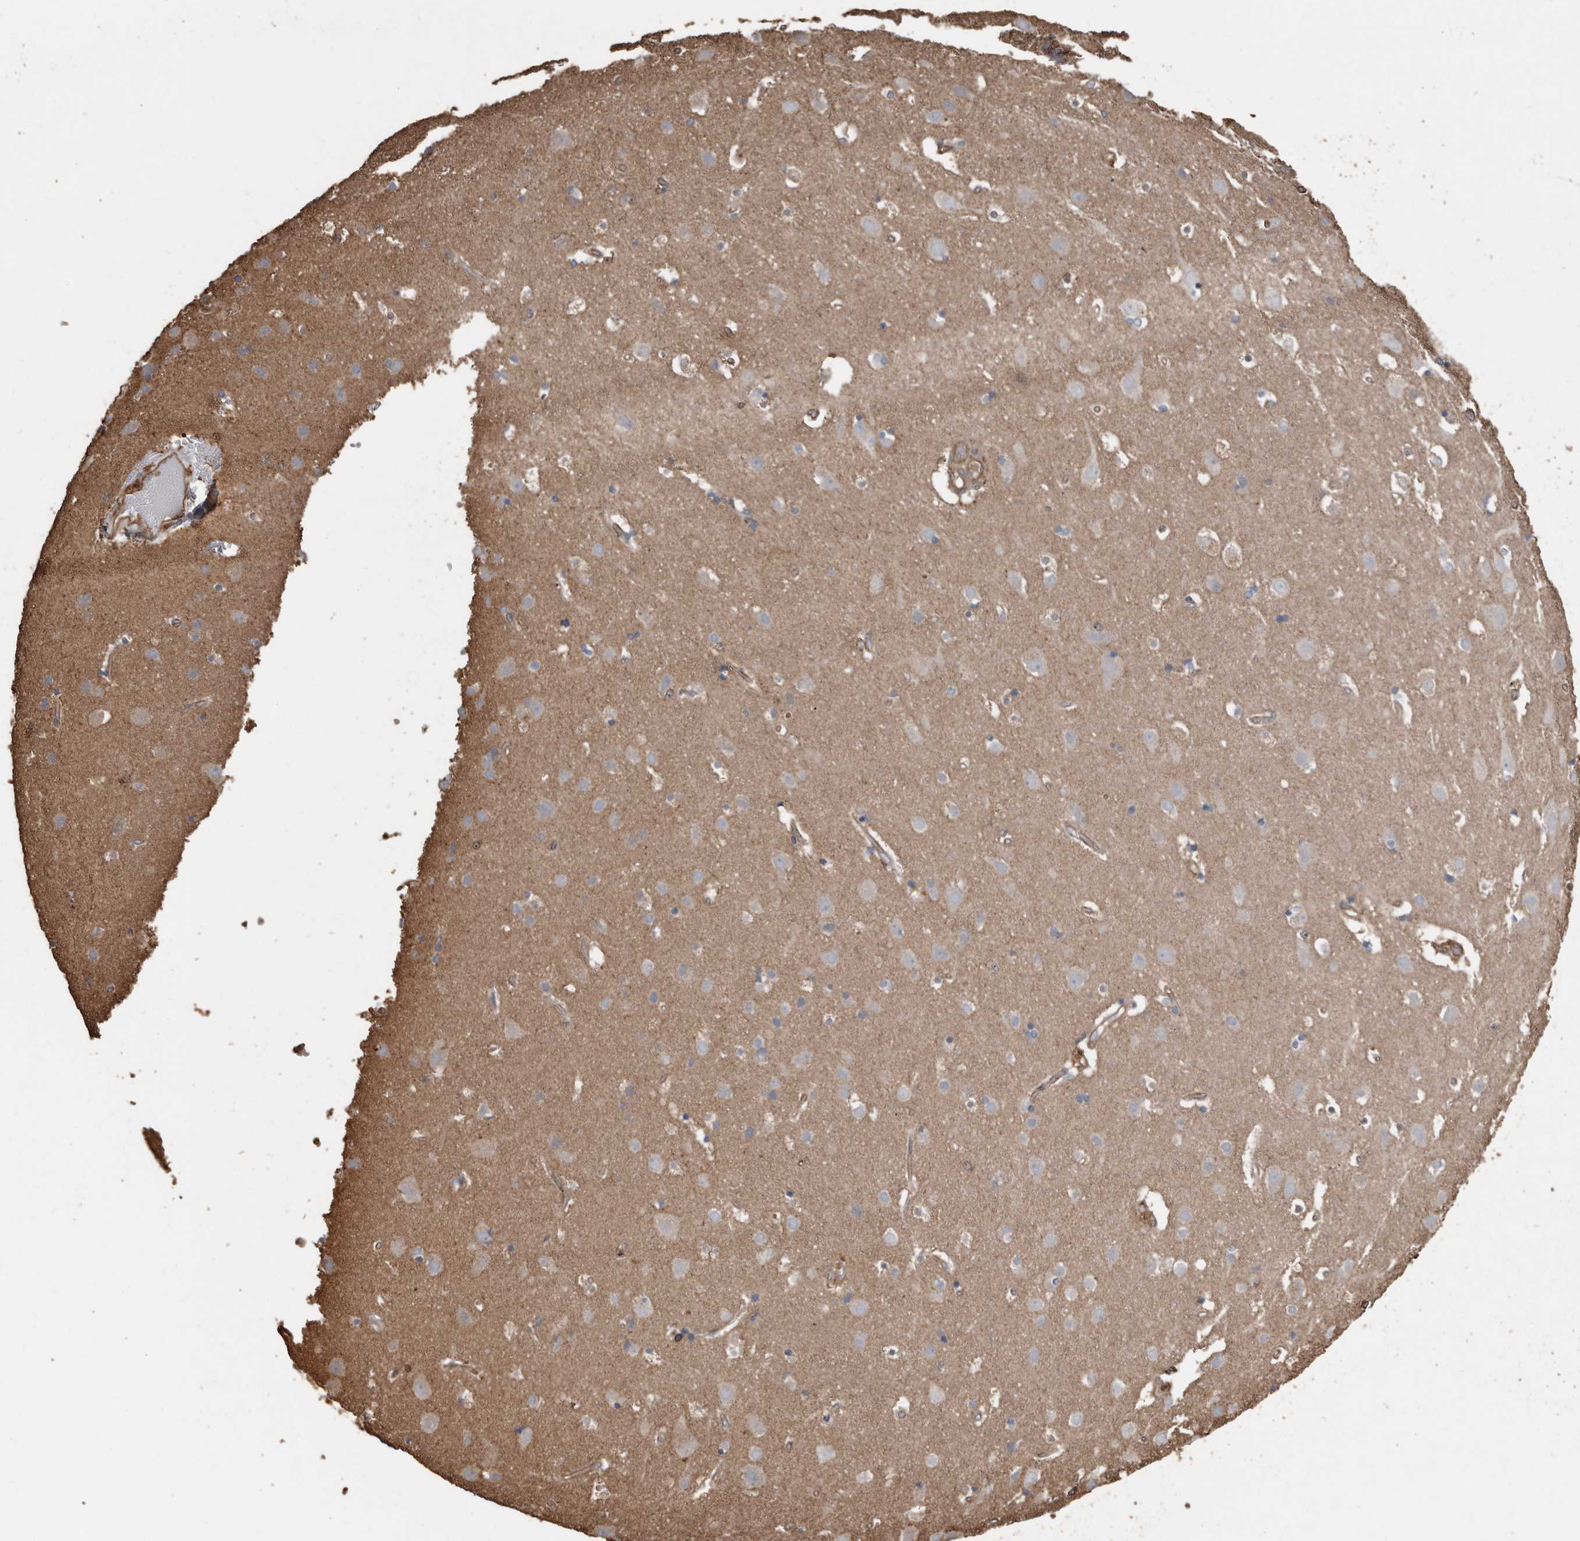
{"staining": {"intensity": "weak", "quantity": ">75%", "location": "cytoplasmic/membranous"}, "tissue": "cerebral cortex", "cell_type": "Endothelial cells", "image_type": "normal", "snomed": [{"axis": "morphology", "description": "Normal tissue, NOS"}, {"axis": "topography", "description": "Cerebral cortex"}], "caption": "High-power microscopy captured an immunohistochemistry (IHC) image of benign cerebral cortex, revealing weak cytoplasmic/membranous expression in approximately >75% of endothelial cells.", "gene": "DENND6B", "patient": {"sex": "male", "age": 54}}